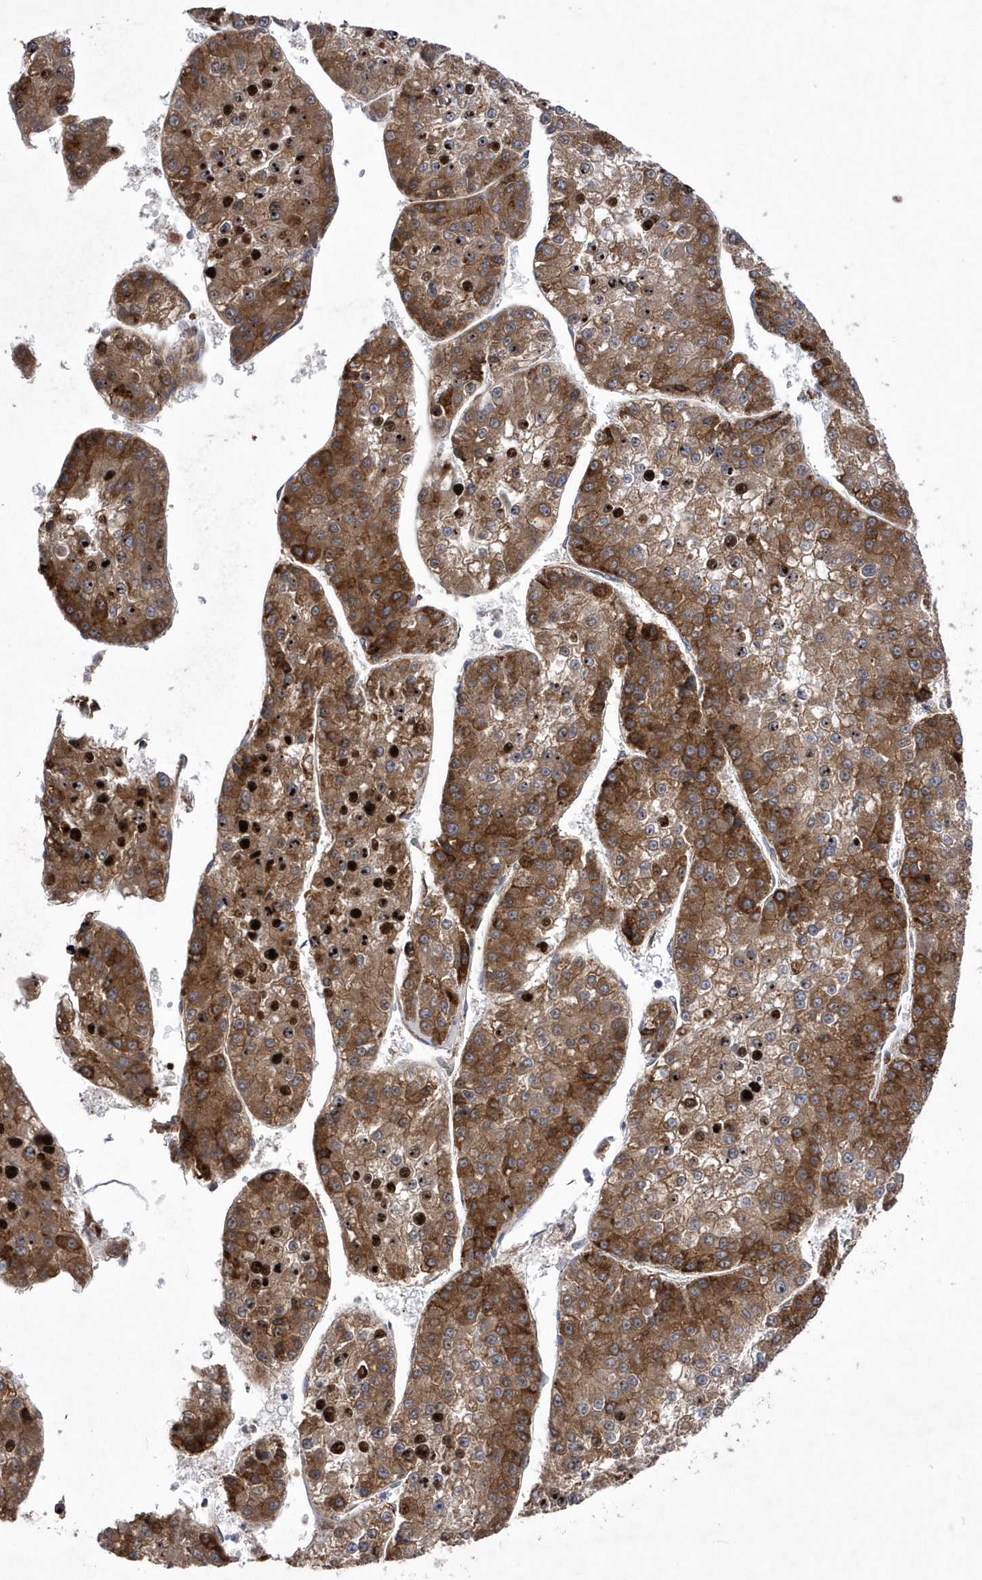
{"staining": {"intensity": "moderate", "quantity": ">75%", "location": "cytoplasmic/membranous"}, "tissue": "liver cancer", "cell_type": "Tumor cells", "image_type": "cancer", "snomed": [{"axis": "morphology", "description": "Carcinoma, Hepatocellular, NOS"}, {"axis": "topography", "description": "Liver"}], "caption": "The image shows immunohistochemical staining of hepatocellular carcinoma (liver). There is moderate cytoplasmic/membranous expression is appreciated in about >75% of tumor cells. (DAB (3,3'-diaminobenzidine) = brown stain, brightfield microscopy at high magnification).", "gene": "MED31", "patient": {"sex": "female", "age": 73}}